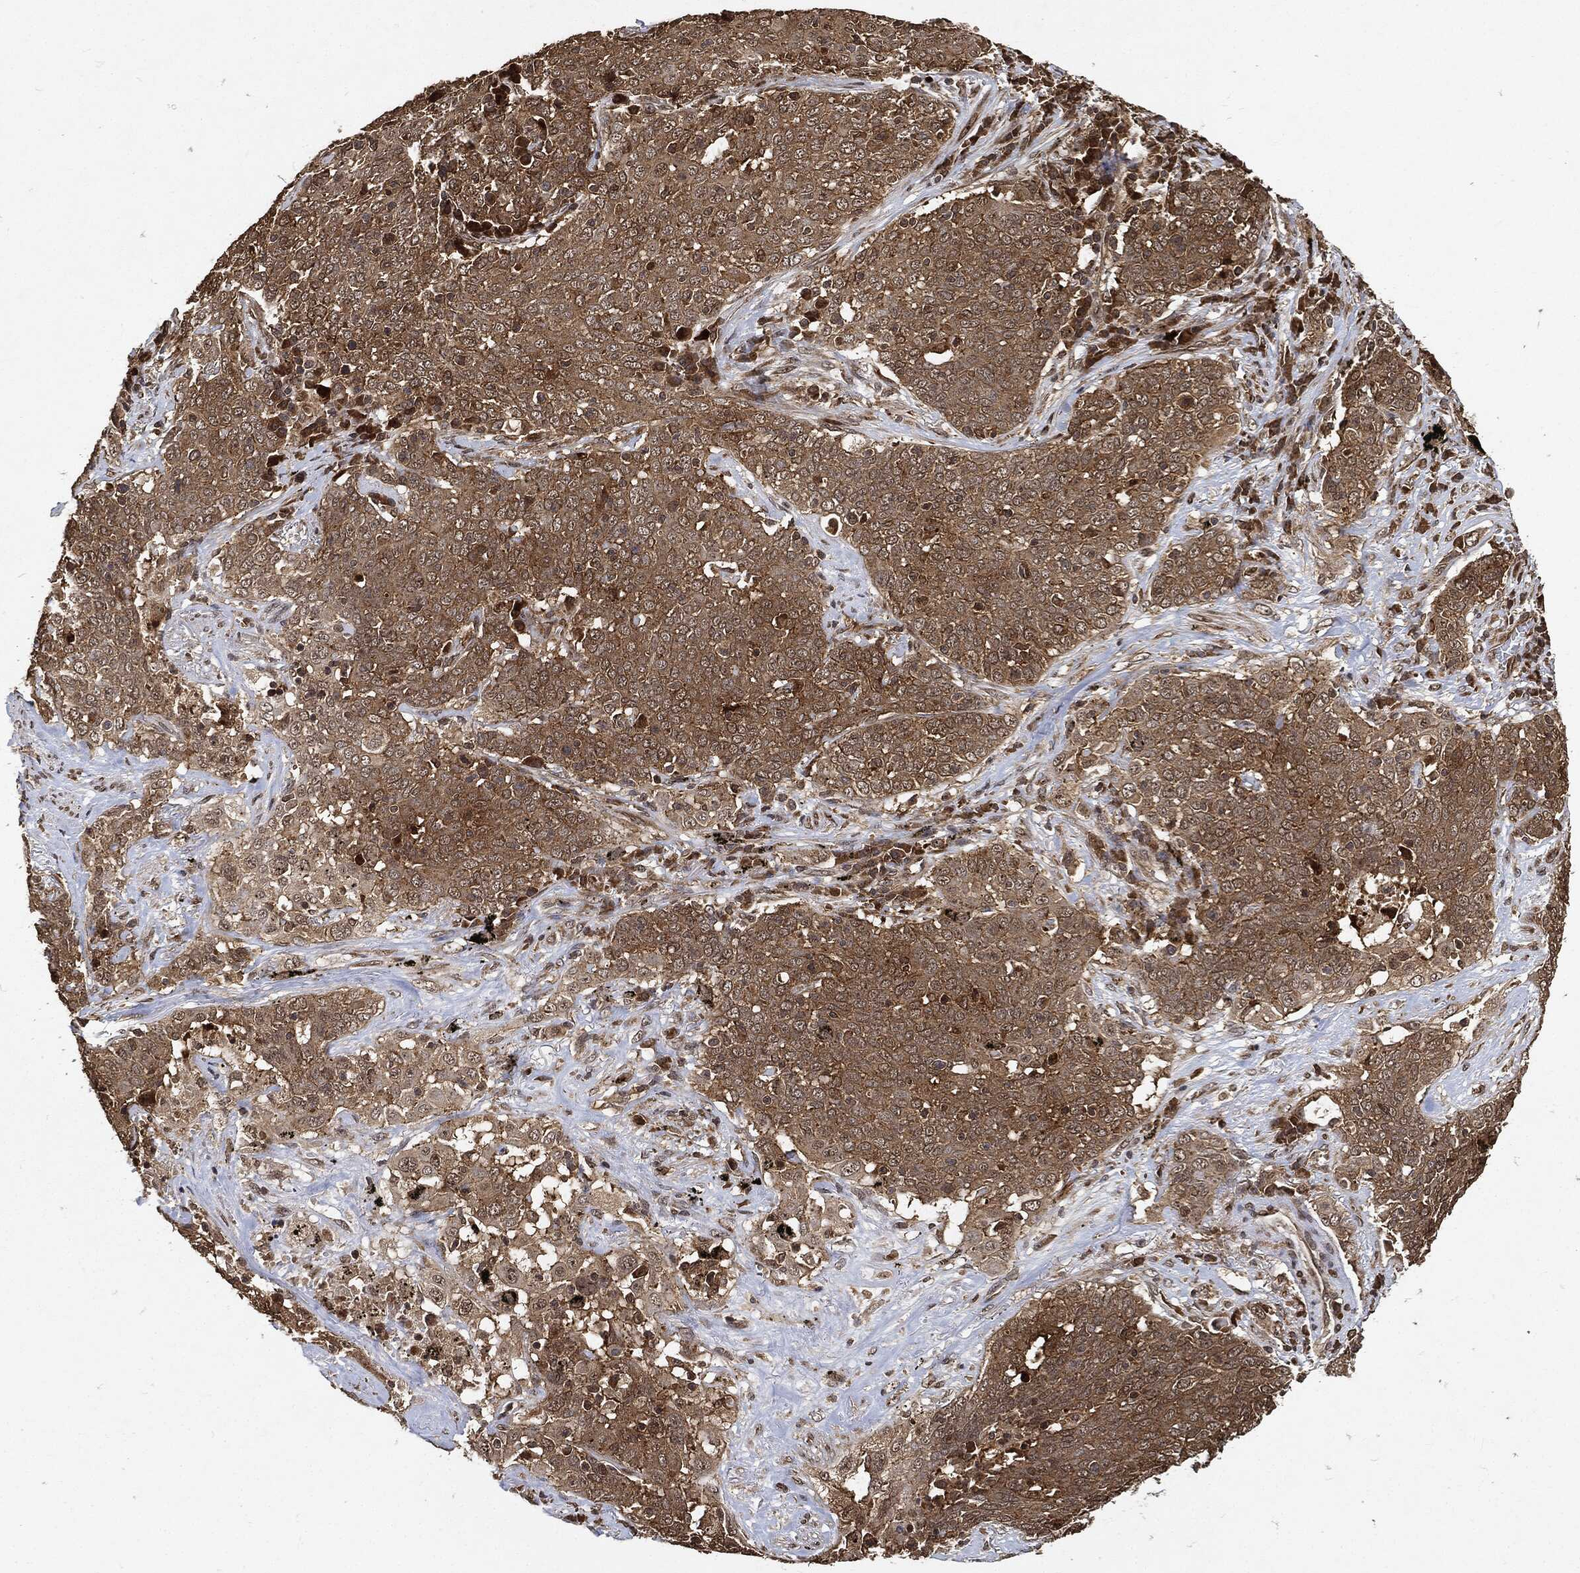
{"staining": {"intensity": "weak", "quantity": ">75%", "location": "cytoplasmic/membranous"}, "tissue": "lung cancer", "cell_type": "Tumor cells", "image_type": "cancer", "snomed": [{"axis": "morphology", "description": "Squamous cell carcinoma, NOS"}, {"axis": "topography", "description": "Lung"}], "caption": "The histopathology image displays staining of lung squamous cell carcinoma, revealing weak cytoplasmic/membranous protein staining (brown color) within tumor cells.", "gene": "ZNF226", "patient": {"sex": "male", "age": 82}}